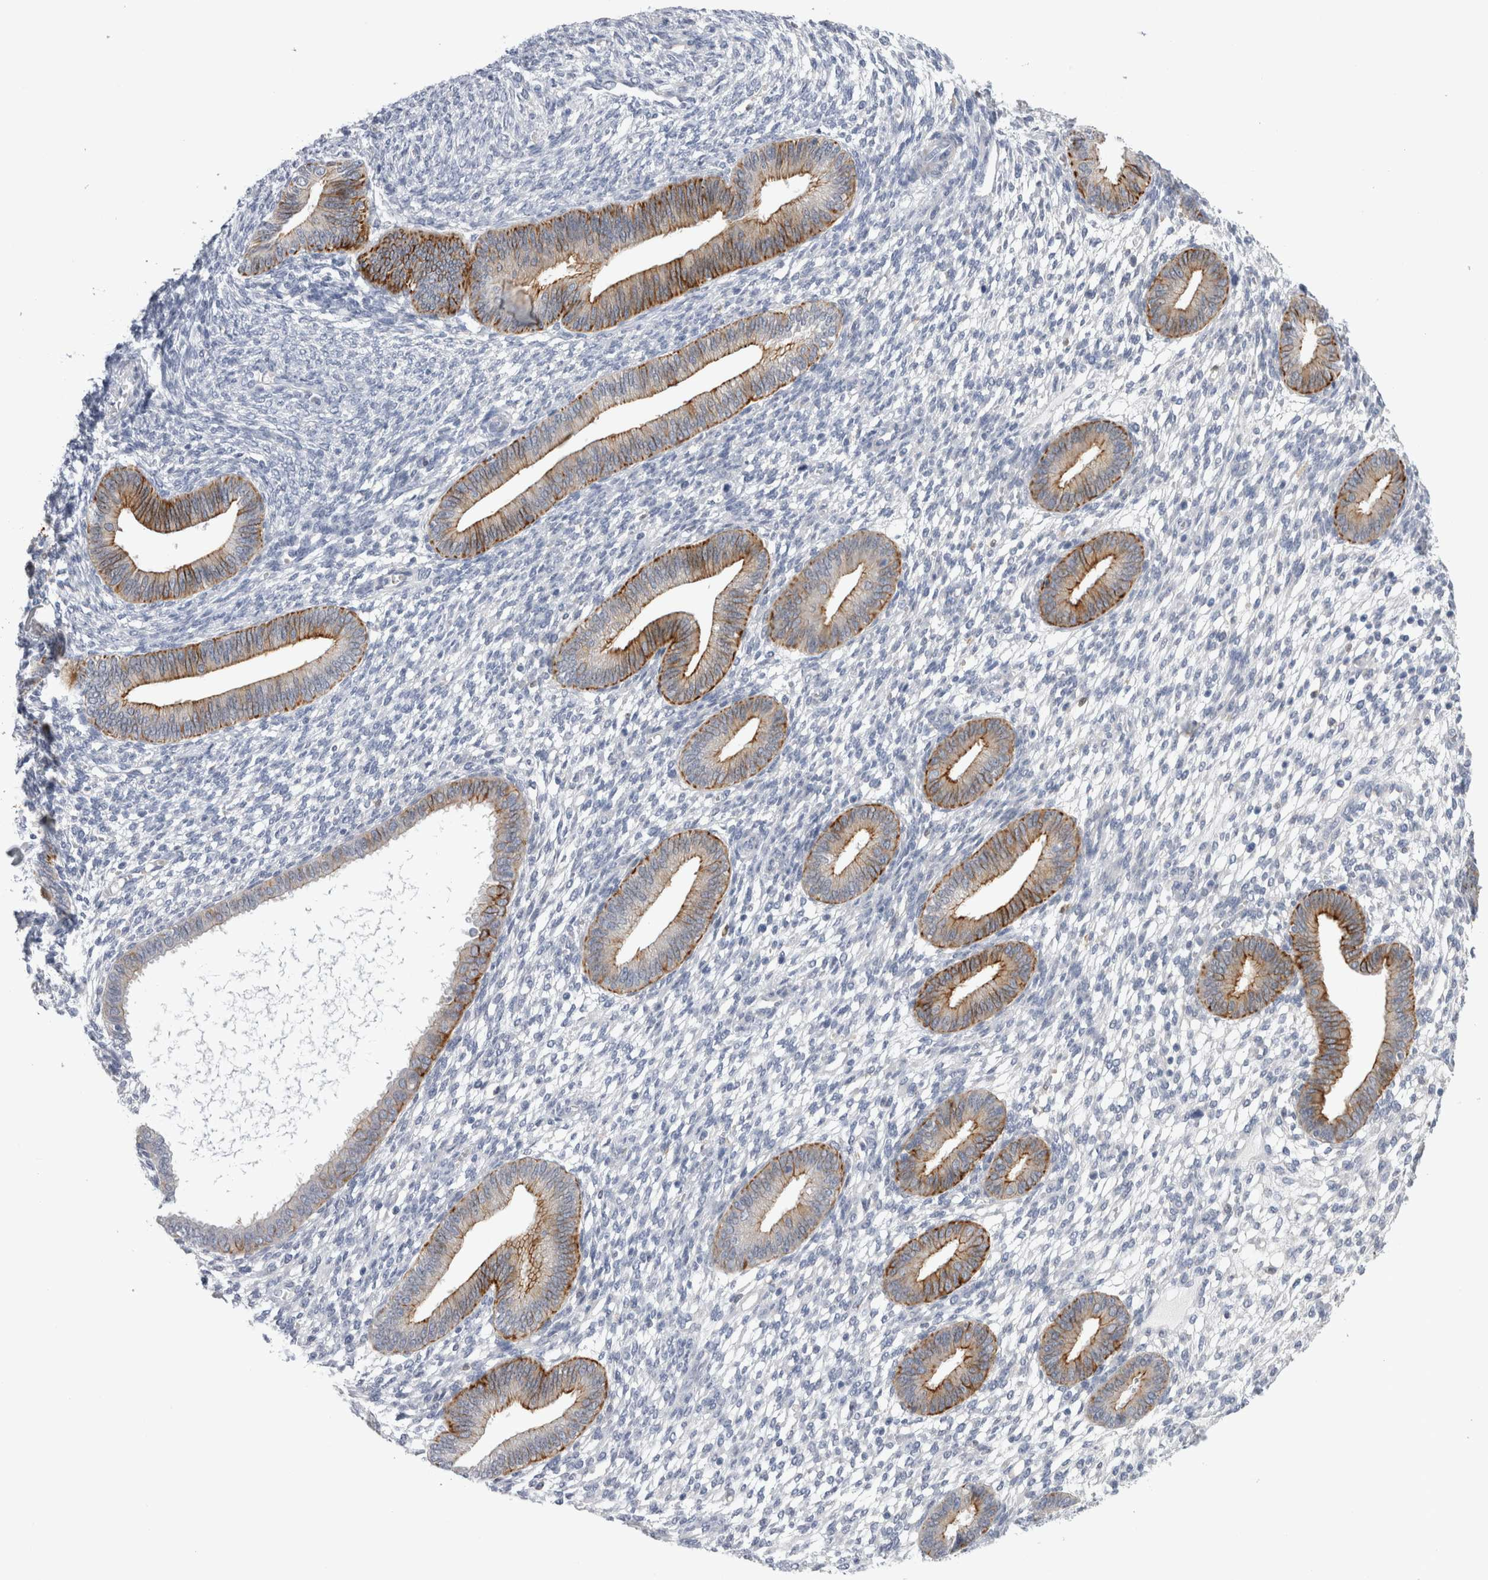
{"staining": {"intensity": "negative", "quantity": "none", "location": "none"}, "tissue": "endometrium", "cell_type": "Cells in endometrial stroma", "image_type": "normal", "snomed": [{"axis": "morphology", "description": "Normal tissue, NOS"}, {"axis": "topography", "description": "Endometrium"}], "caption": "Benign endometrium was stained to show a protein in brown. There is no significant expression in cells in endometrial stroma.", "gene": "SLC20A2", "patient": {"sex": "female", "age": 46}}